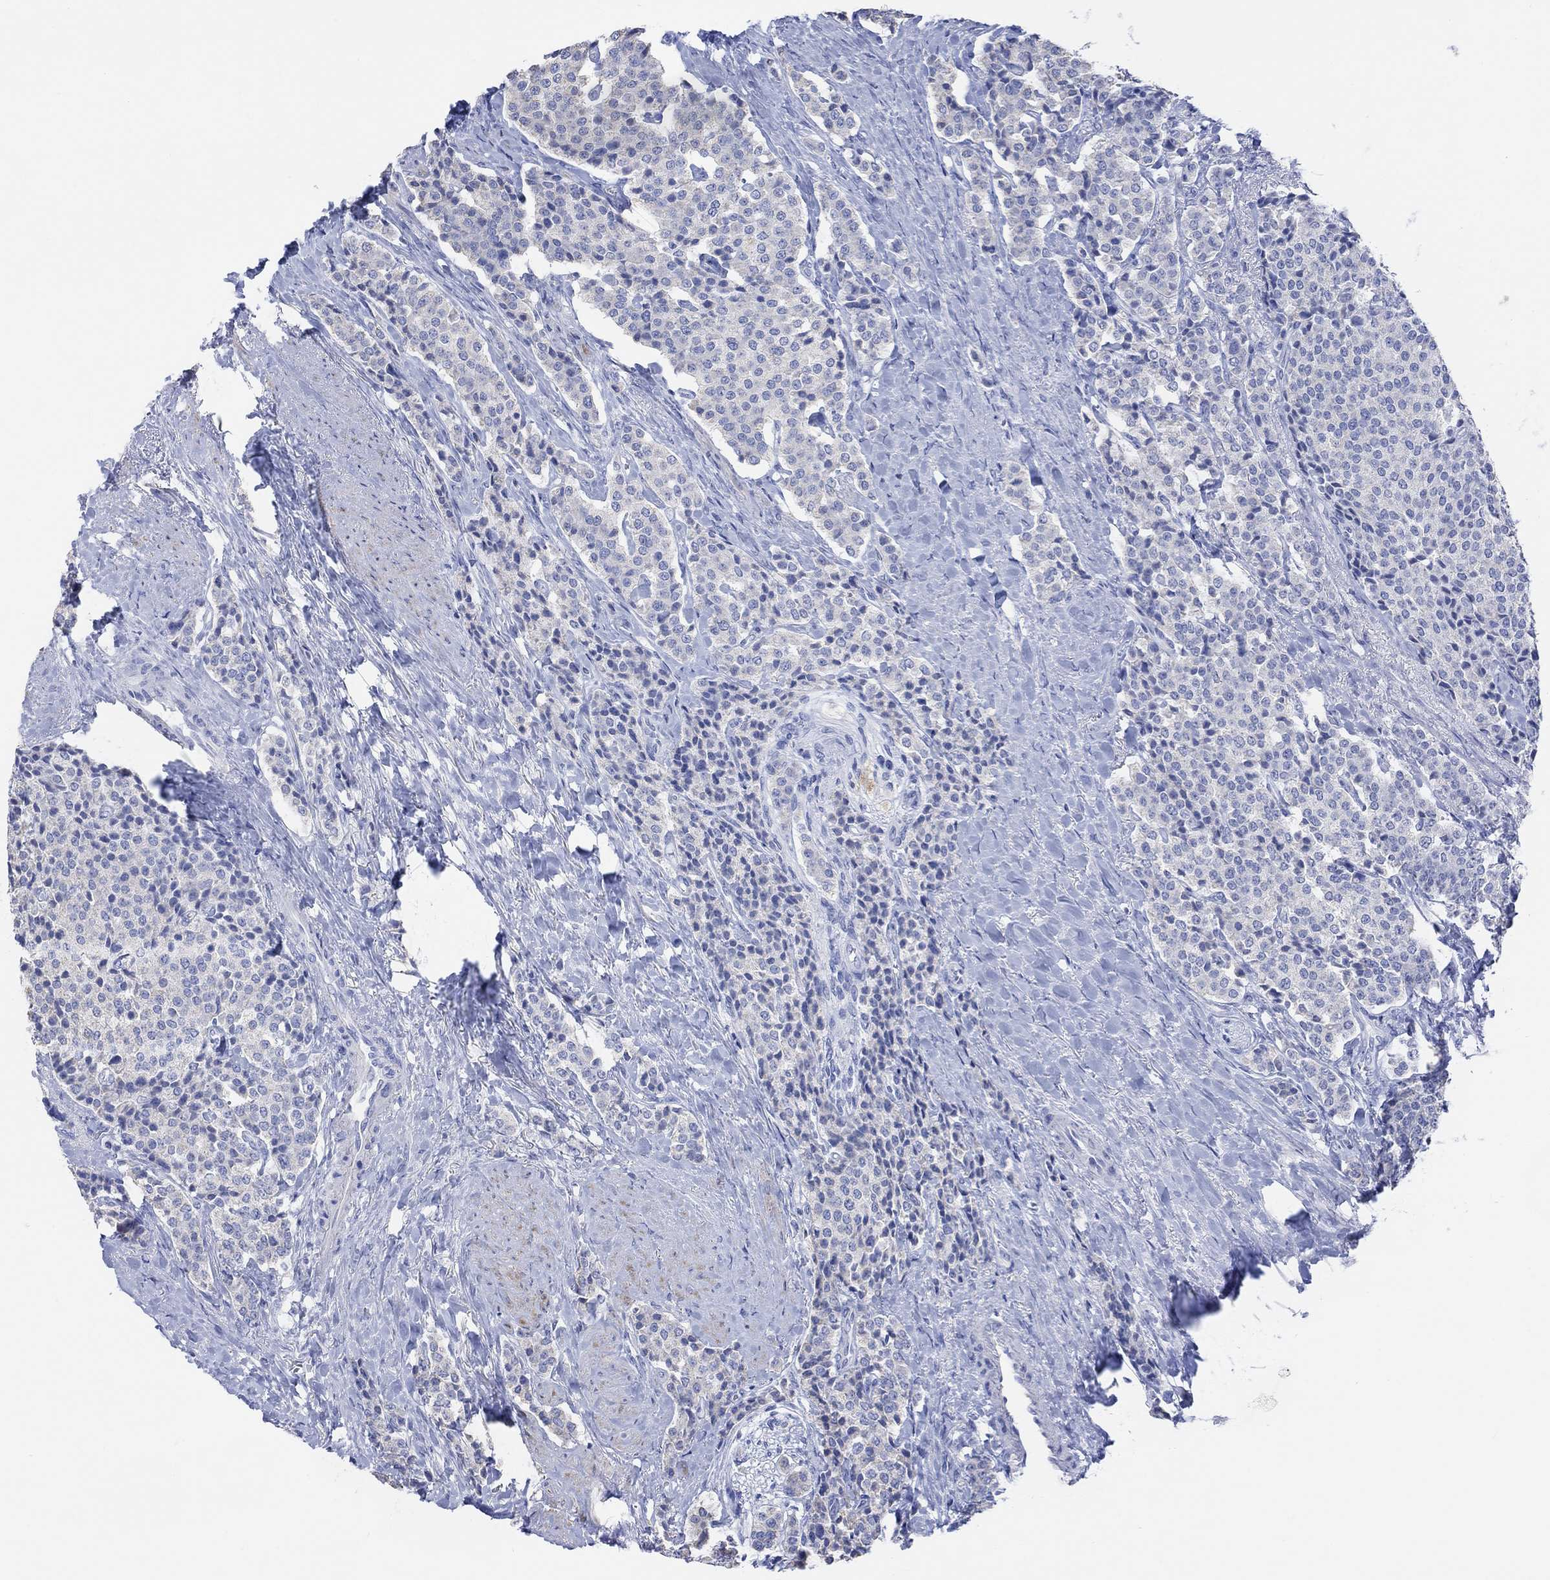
{"staining": {"intensity": "negative", "quantity": "none", "location": "none"}, "tissue": "carcinoid", "cell_type": "Tumor cells", "image_type": "cancer", "snomed": [{"axis": "morphology", "description": "Carcinoid, malignant, NOS"}, {"axis": "topography", "description": "Small intestine"}], "caption": "Human malignant carcinoid stained for a protein using immunohistochemistry exhibits no expression in tumor cells.", "gene": "SYT12", "patient": {"sex": "female", "age": 58}}